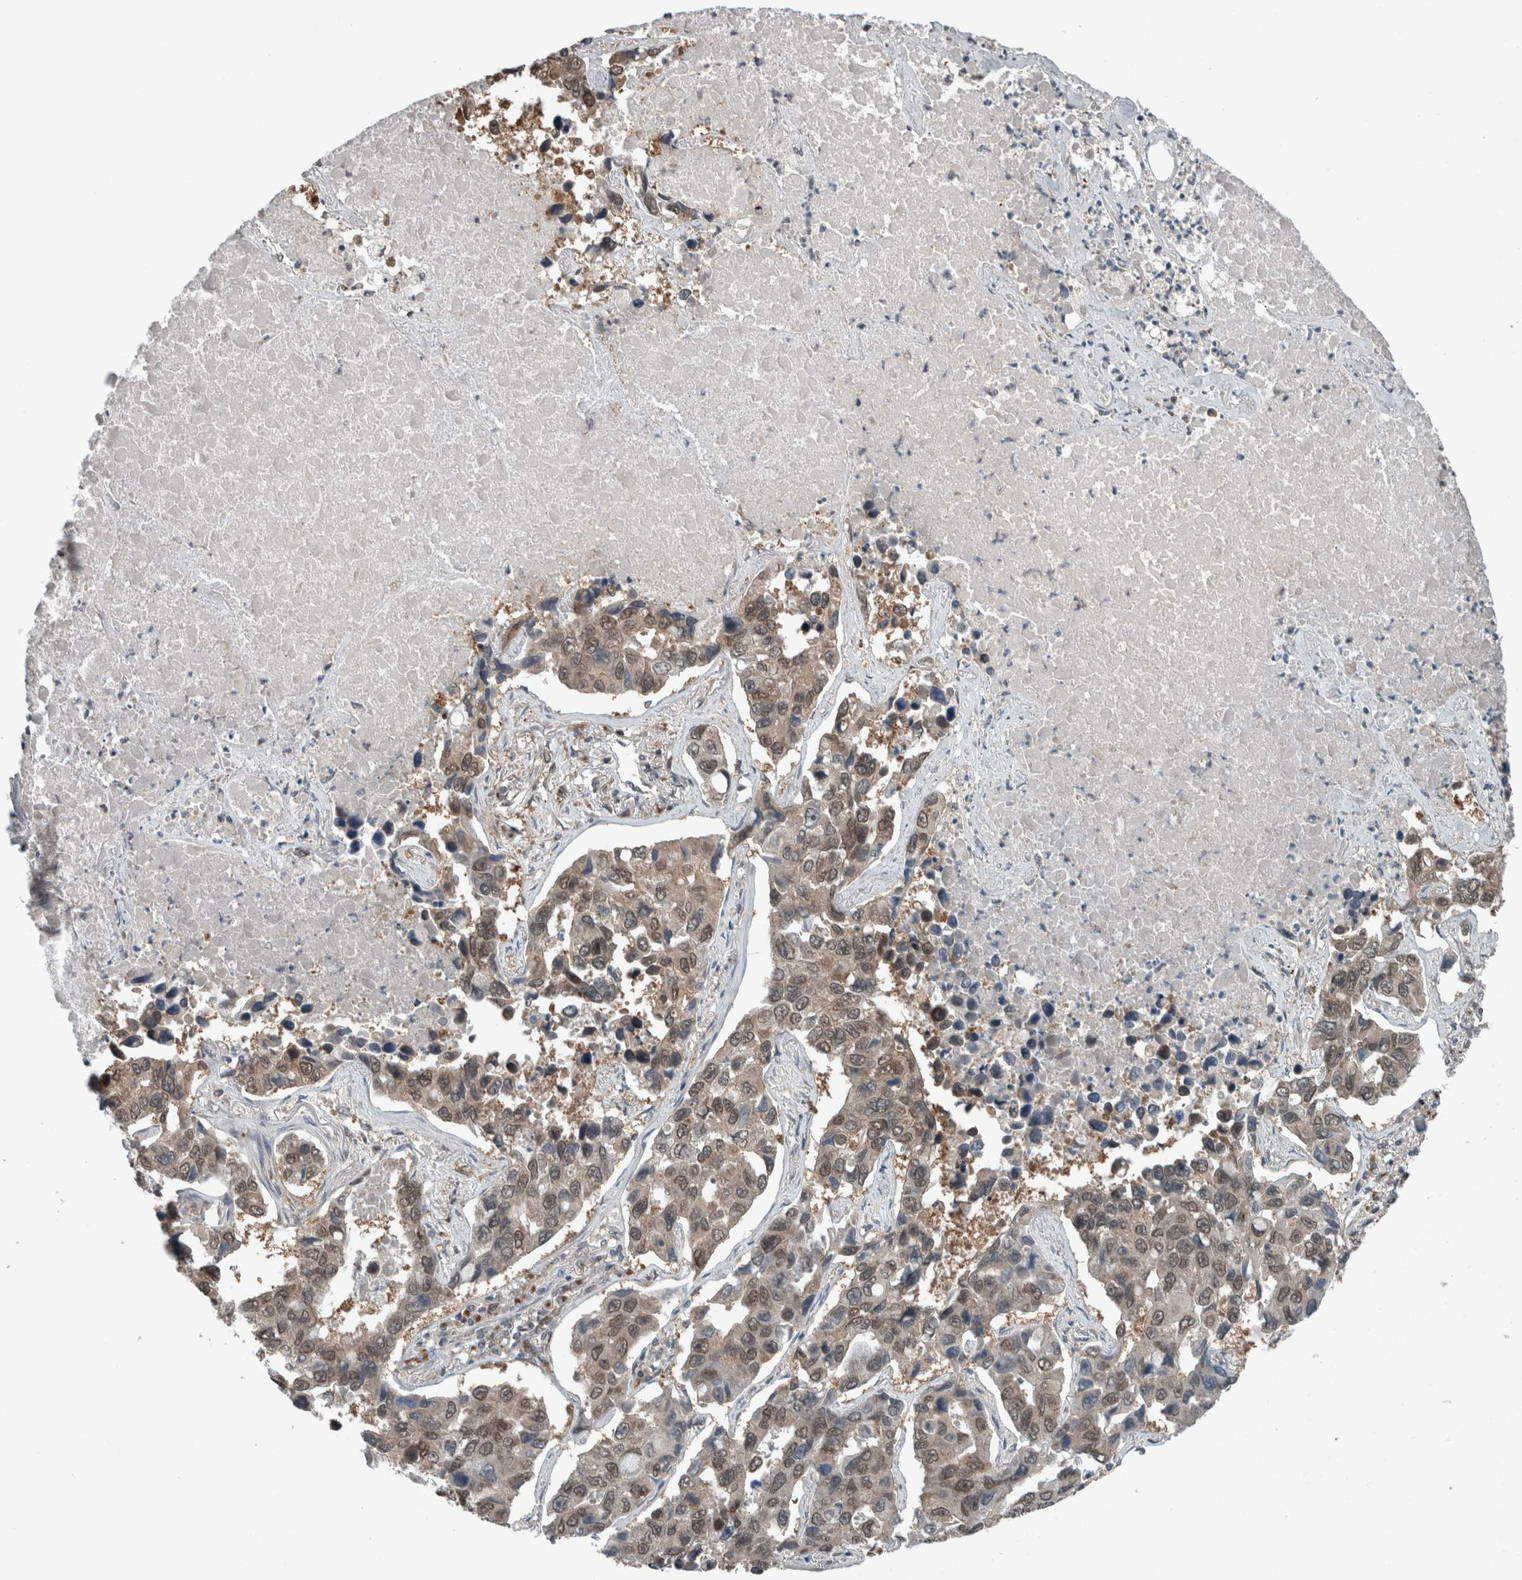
{"staining": {"intensity": "weak", "quantity": ">75%", "location": "nuclear"}, "tissue": "lung cancer", "cell_type": "Tumor cells", "image_type": "cancer", "snomed": [{"axis": "morphology", "description": "Adenocarcinoma, NOS"}, {"axis": "topography", "description": "Lung"}], "caption": "Lung cancer stained with DAB IHC displays low levels of weak nuclear staining in about >75% of tumor cells. Using DAB (brown) and hematoxylin (blue) stains, captured at high magnification using brightfield microscopy.", "gene": "SPAG7", "patient": {"sex": "male", "age": 64}}